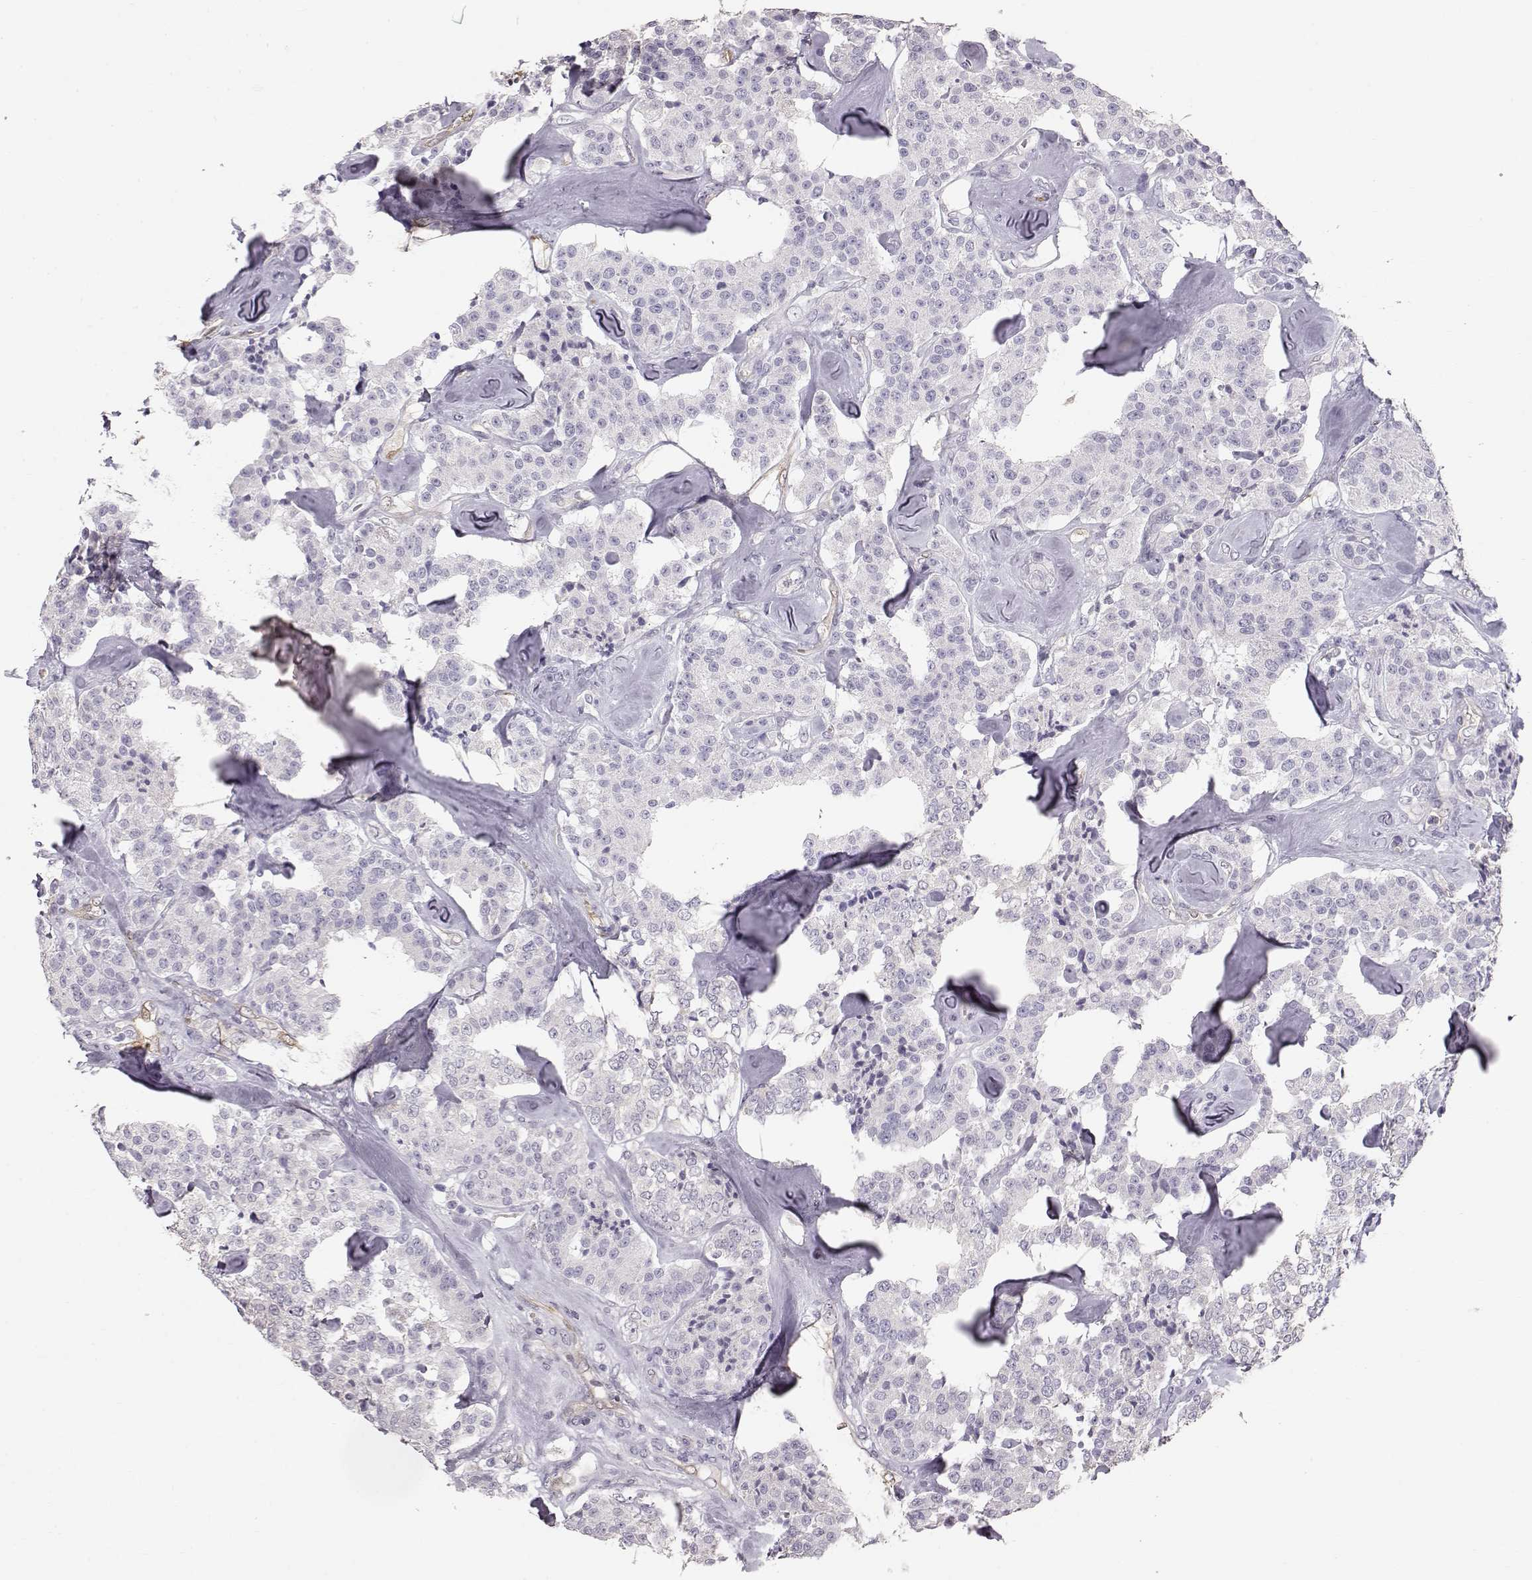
{"staining": {"intensity": "negative", "quantity": "none", "location": "none"}, "tissue": "carcinoid", "cell_type": "Tumor cells", "image_type": "cancer", "snomed": [{"axis": "morphology", "description": "Carcinoid, malignant, NOS"}, {"axis": "topography", "description": "Pancreas"}], "caption": "The micrograph shows no significant expression in tumor cells of carcinoid.", "gene": "POU1F1", "patient": {"sex": "male", "age": 41}}